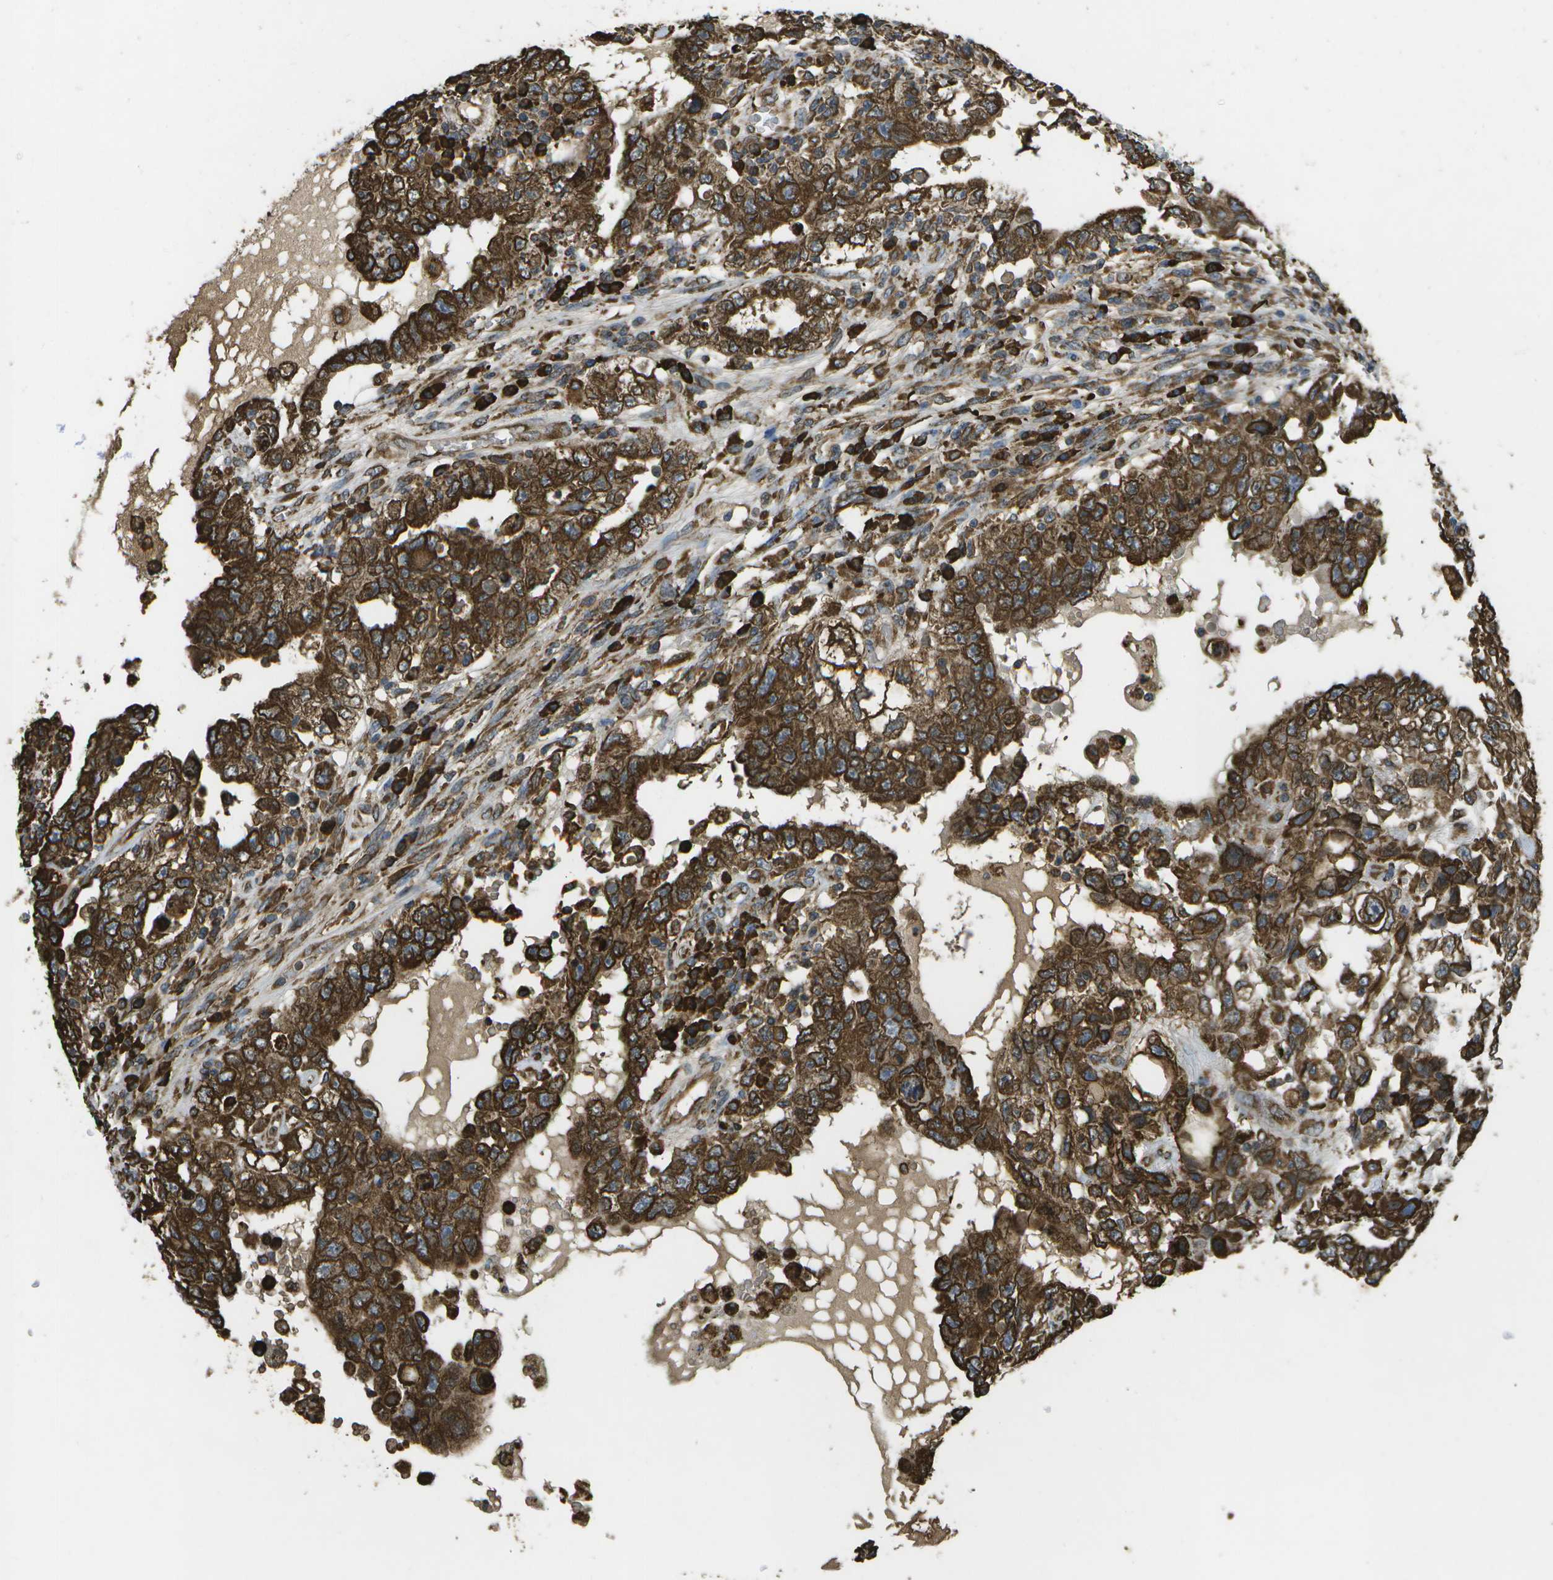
{"staining": {"intensity": "strong", "quantity": ">75%", "location": "cytoplasmic/membranous"}, "tissue": "testis cancer", "cell_type": "Tumor cells", "image_type": "cancer", "snomed": [{"axis": "morphology", "description": "Carcinoma, Embryonal, NOS"}, {"axis": "topography", "description": "Testis"}], "caption": "Tumor cells demonstrate strong cytoplasmic/membranous positivity in about >75% of cells in testis cancer (embryonal carcinoma).", "gene": "PDIA4", "patient": {"sex": "male", "age": 26}}